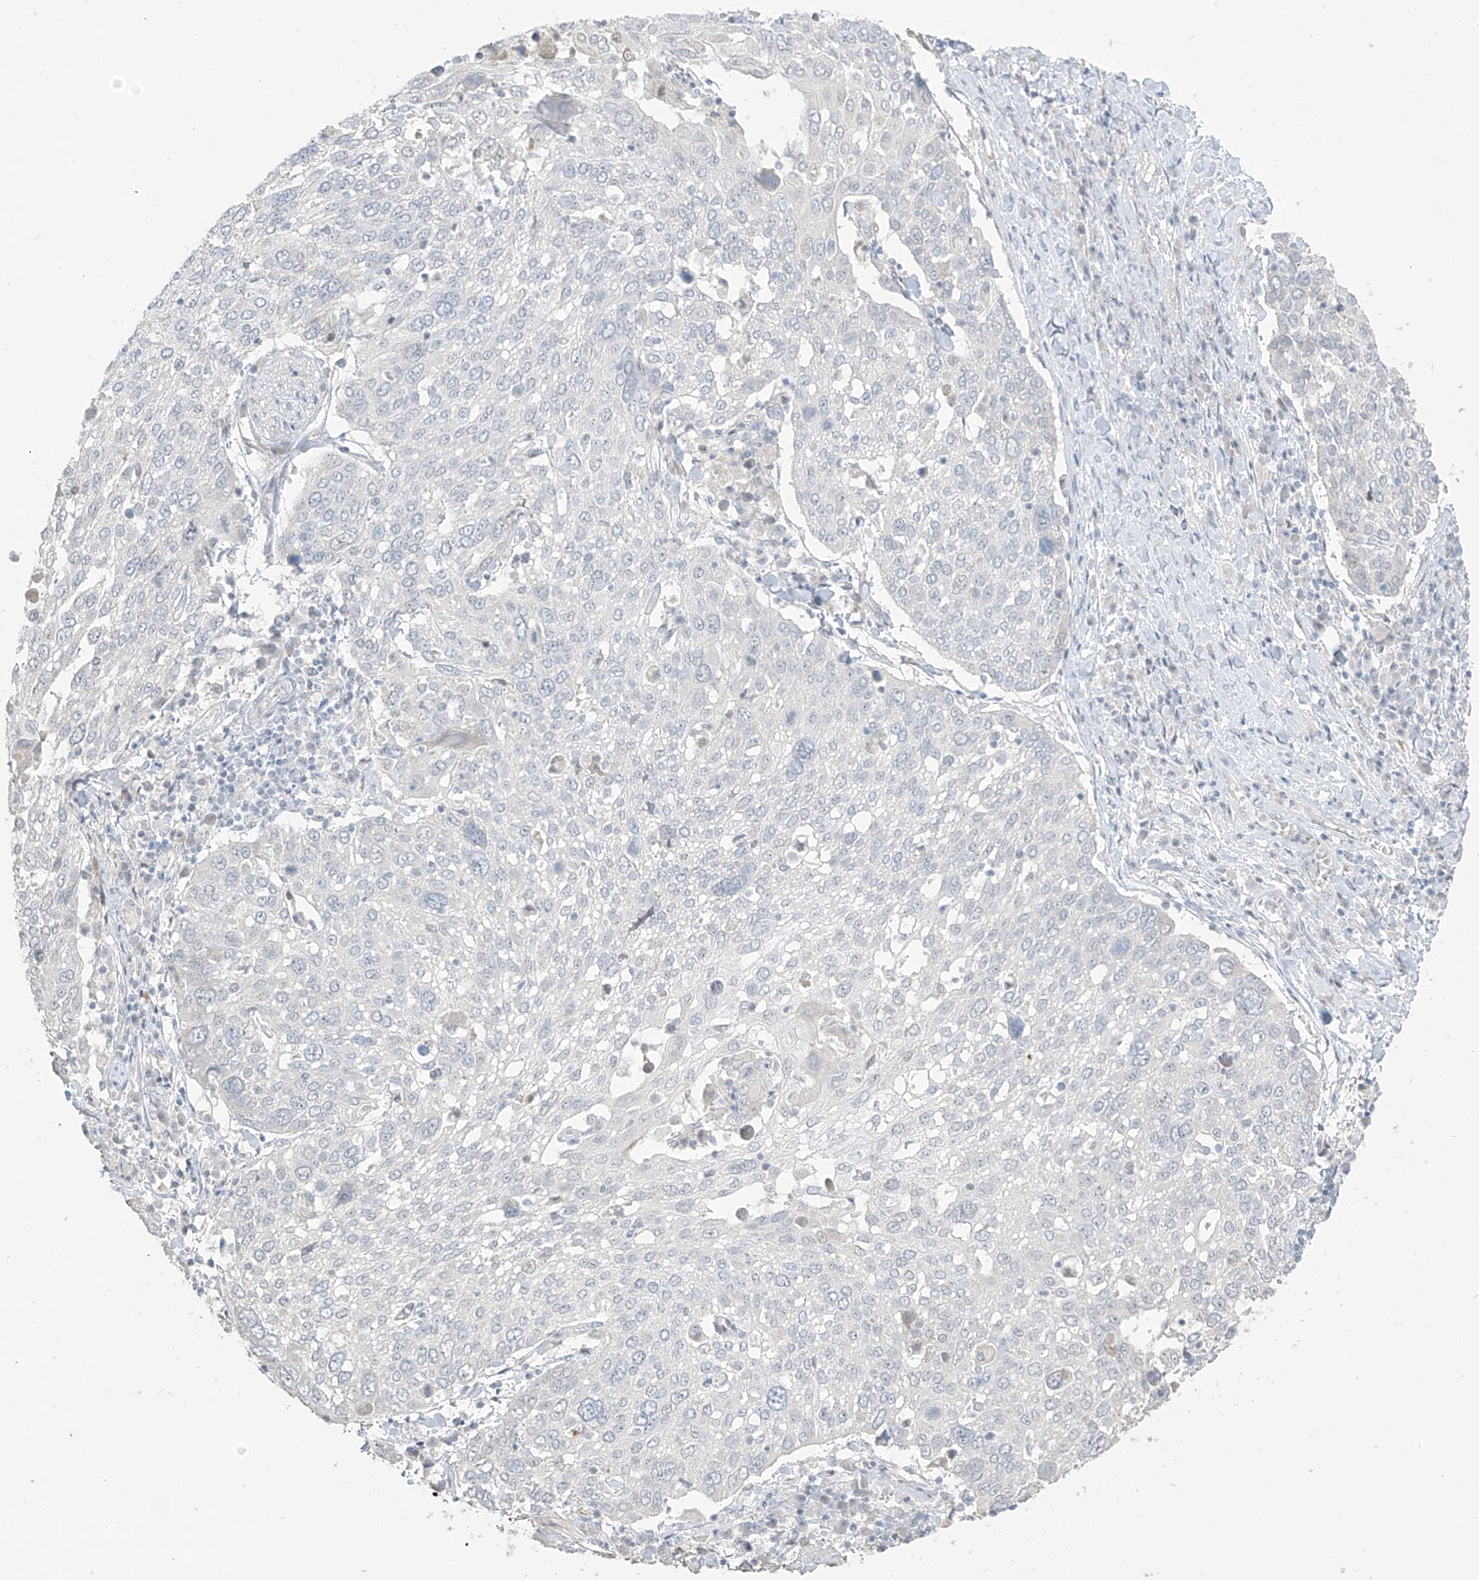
{"staining": {"intensity": "negative", "quantity": "none", "location": "none"}, "tissue": "lung cancer", "cell_type": "Tumor cells", "image_type": "cancer", "snomed": [{"axis": "morphology", "description": "Squamous cell carcinoma, NOS"}, {"axis": "topography", "description": "Lung"}], "caption": "Immunohistochemistry (IHC) image of human squamous cell carcinoma (lung) stained for a protein (brown), which reveals no positivity in tumor cells.", "gene": "ASPRV1", "patient": {"sex": "male", "age": 65}}